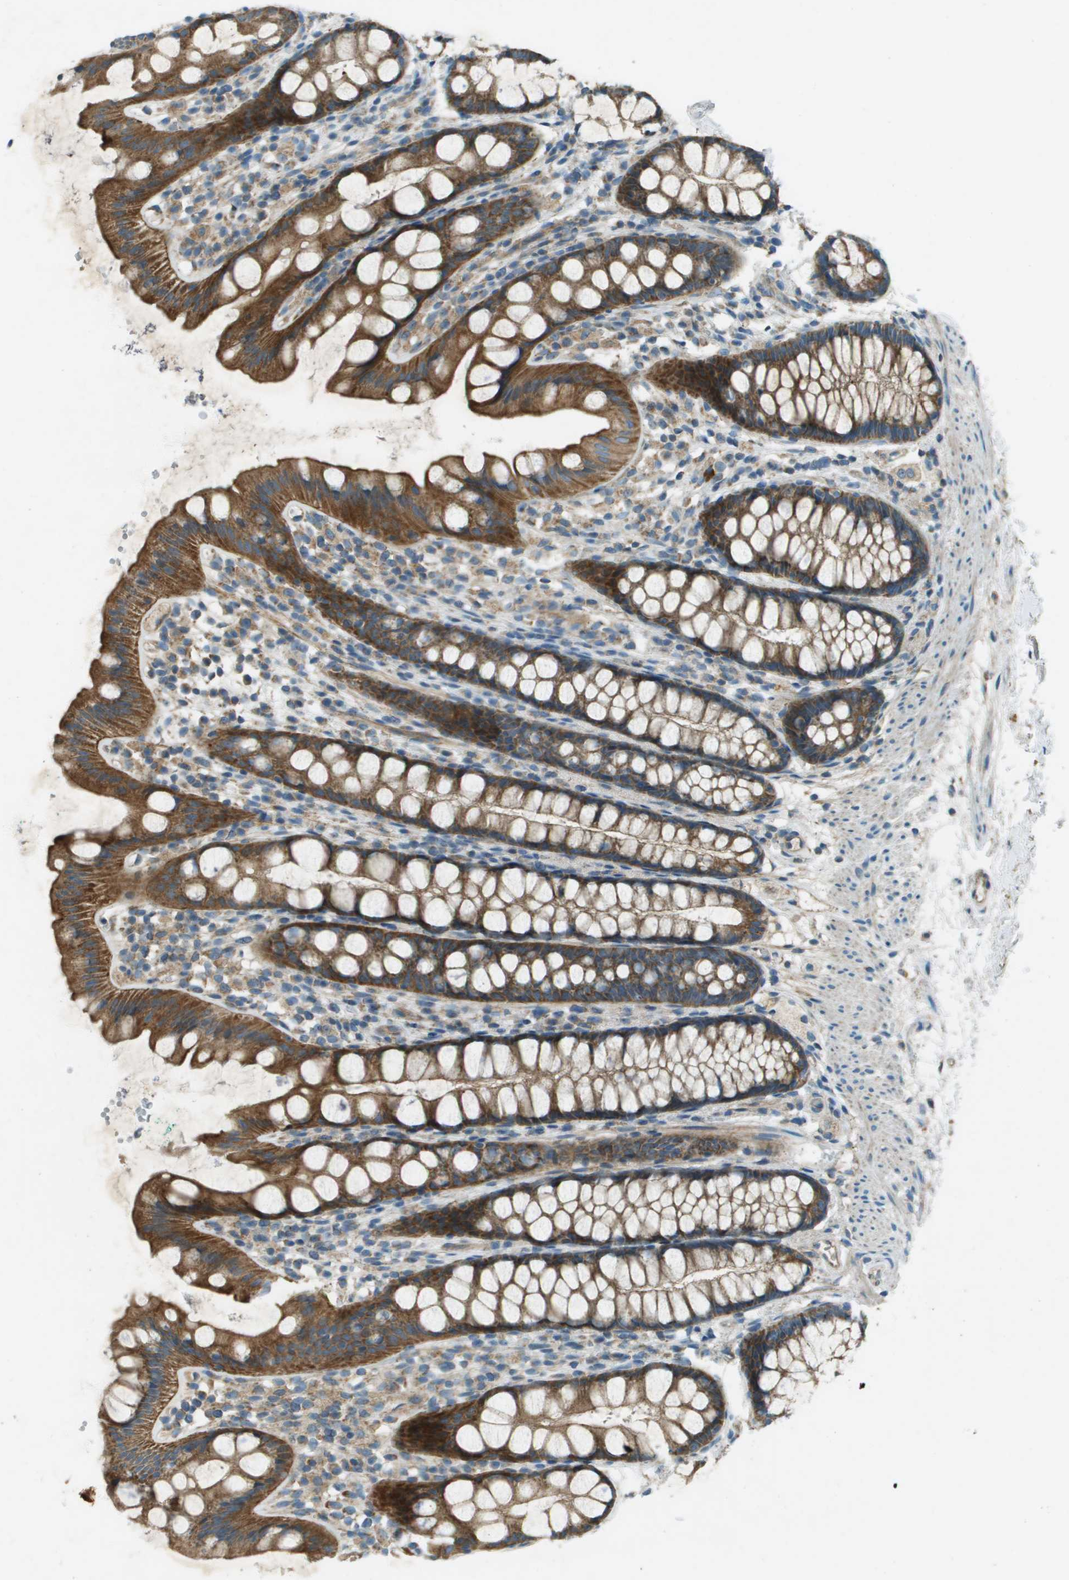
{"staining": {"intensity": "strong", "quantity": ">75%", "location": "cytoplasmic/membranous"}, "tissue": "rectum", "cell_type": "Glandular cells", "image_type": "normal", "snomed": [{"axis": "morphology", "description": "Normal tissue, NOS"}, {"axis": "topography", "description": "Rectum"}], "caption": "Rectum stained with immunohistochemistry demonstrates strong cytoplasmic/membranous staining in approximately >75% of glandular cells. The staining is performed using DAB (3,3'-diaminobenzidine) brown chromogen to label protein expression. The nuclei are counter-stained blue using hematoxylin.", "gene": "MIGA1", "patient": {"sex": "female", "age": 65}}